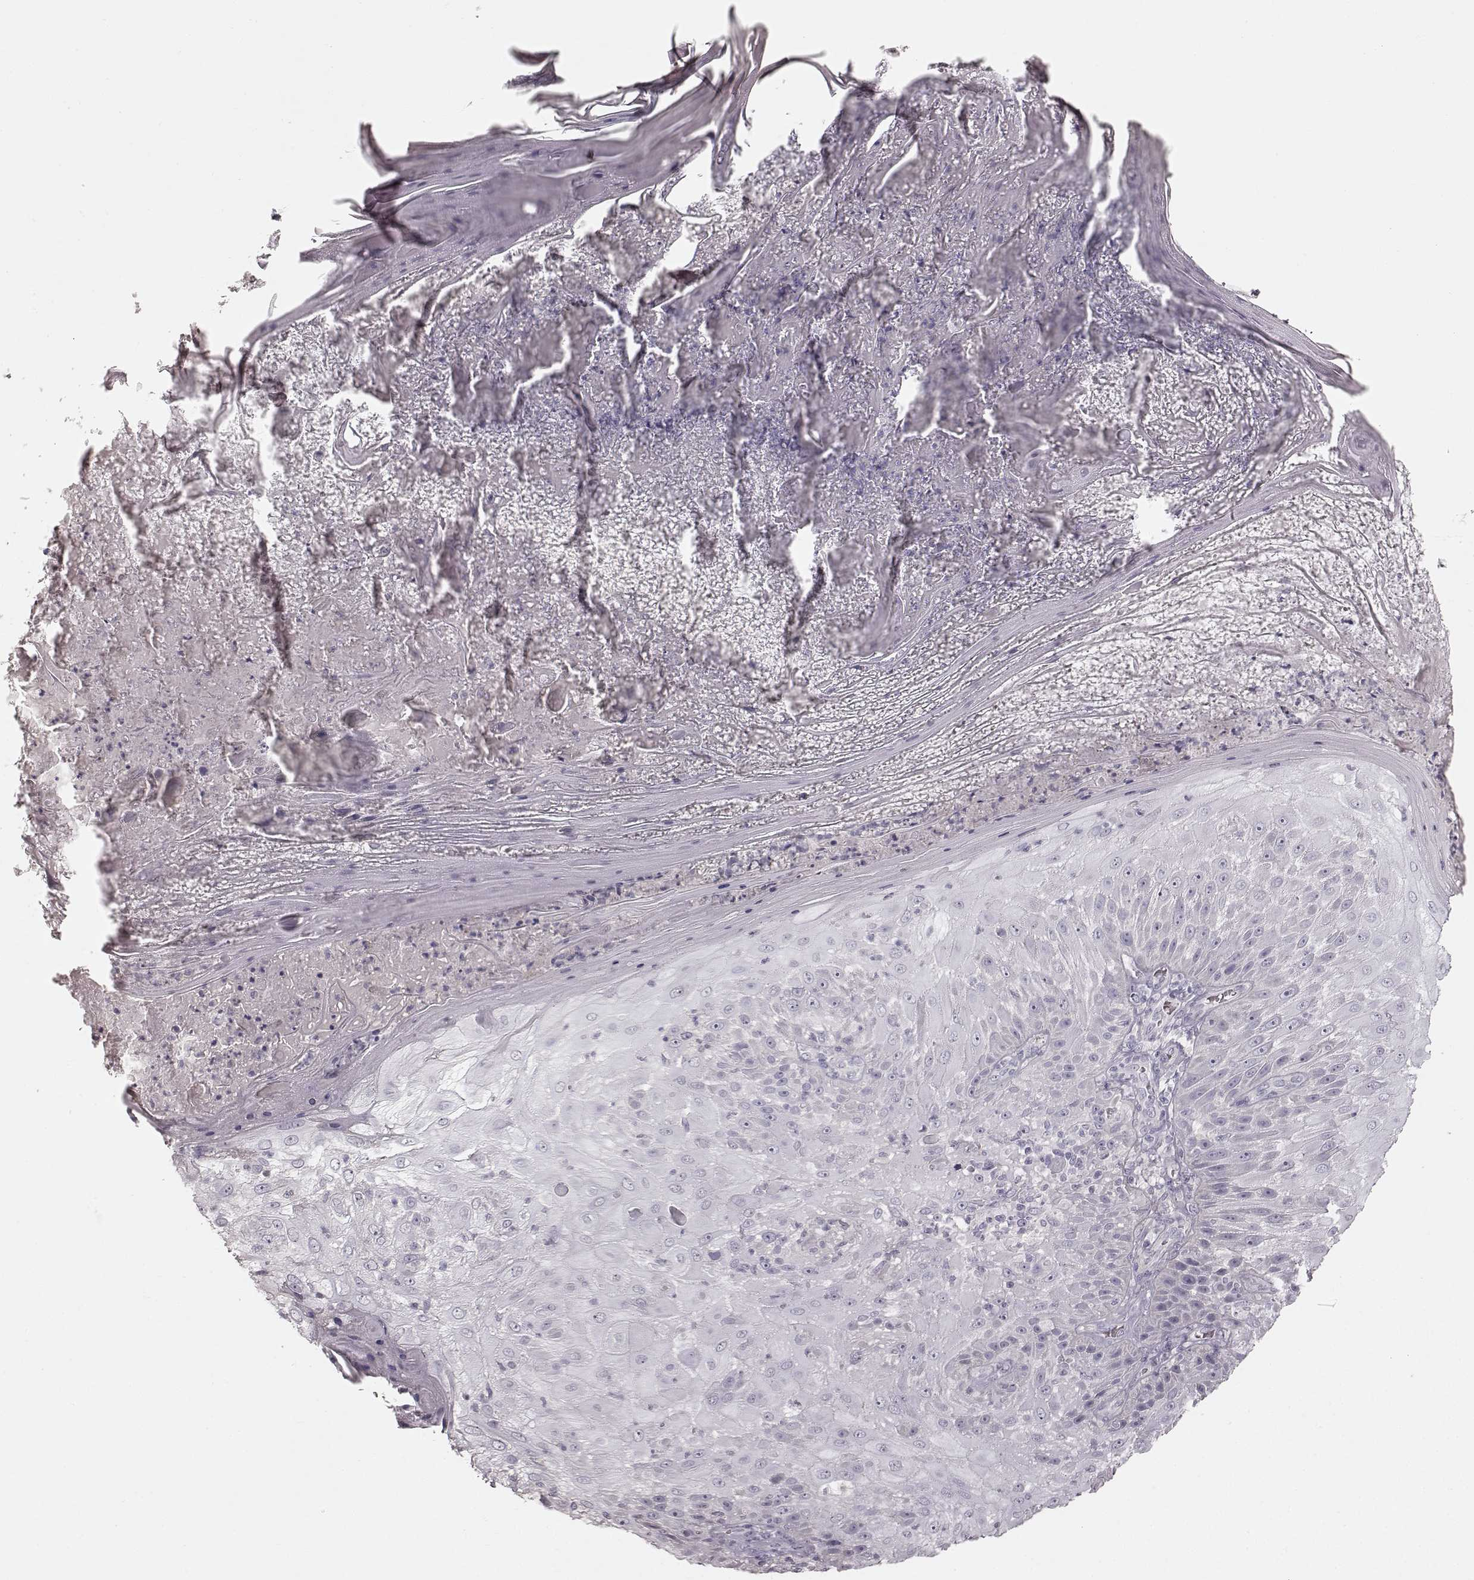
{"staining": {"intensity": "negative", "quantity": "none", "location": "none"}, "tissue": "skin cancer", "cell_type": "Tumor cells", "image_type": "cancer", "snomed": [{"axis": "morphology", "description": "Normal tissue, NOS"}, {"axis": "morphology", "description": "Squamous cell carcinoma, NOS"}, {"axis": "topography", "description": "Skin"}], "caption": "High power microscopy micrograph of an immunohistochemistry photomicrograph of skin squamous cell carcinoma, revealing no significant staining in tumor cells.", "gene": "PRLHR", "patient": {"sex": "female", "age": 83}}